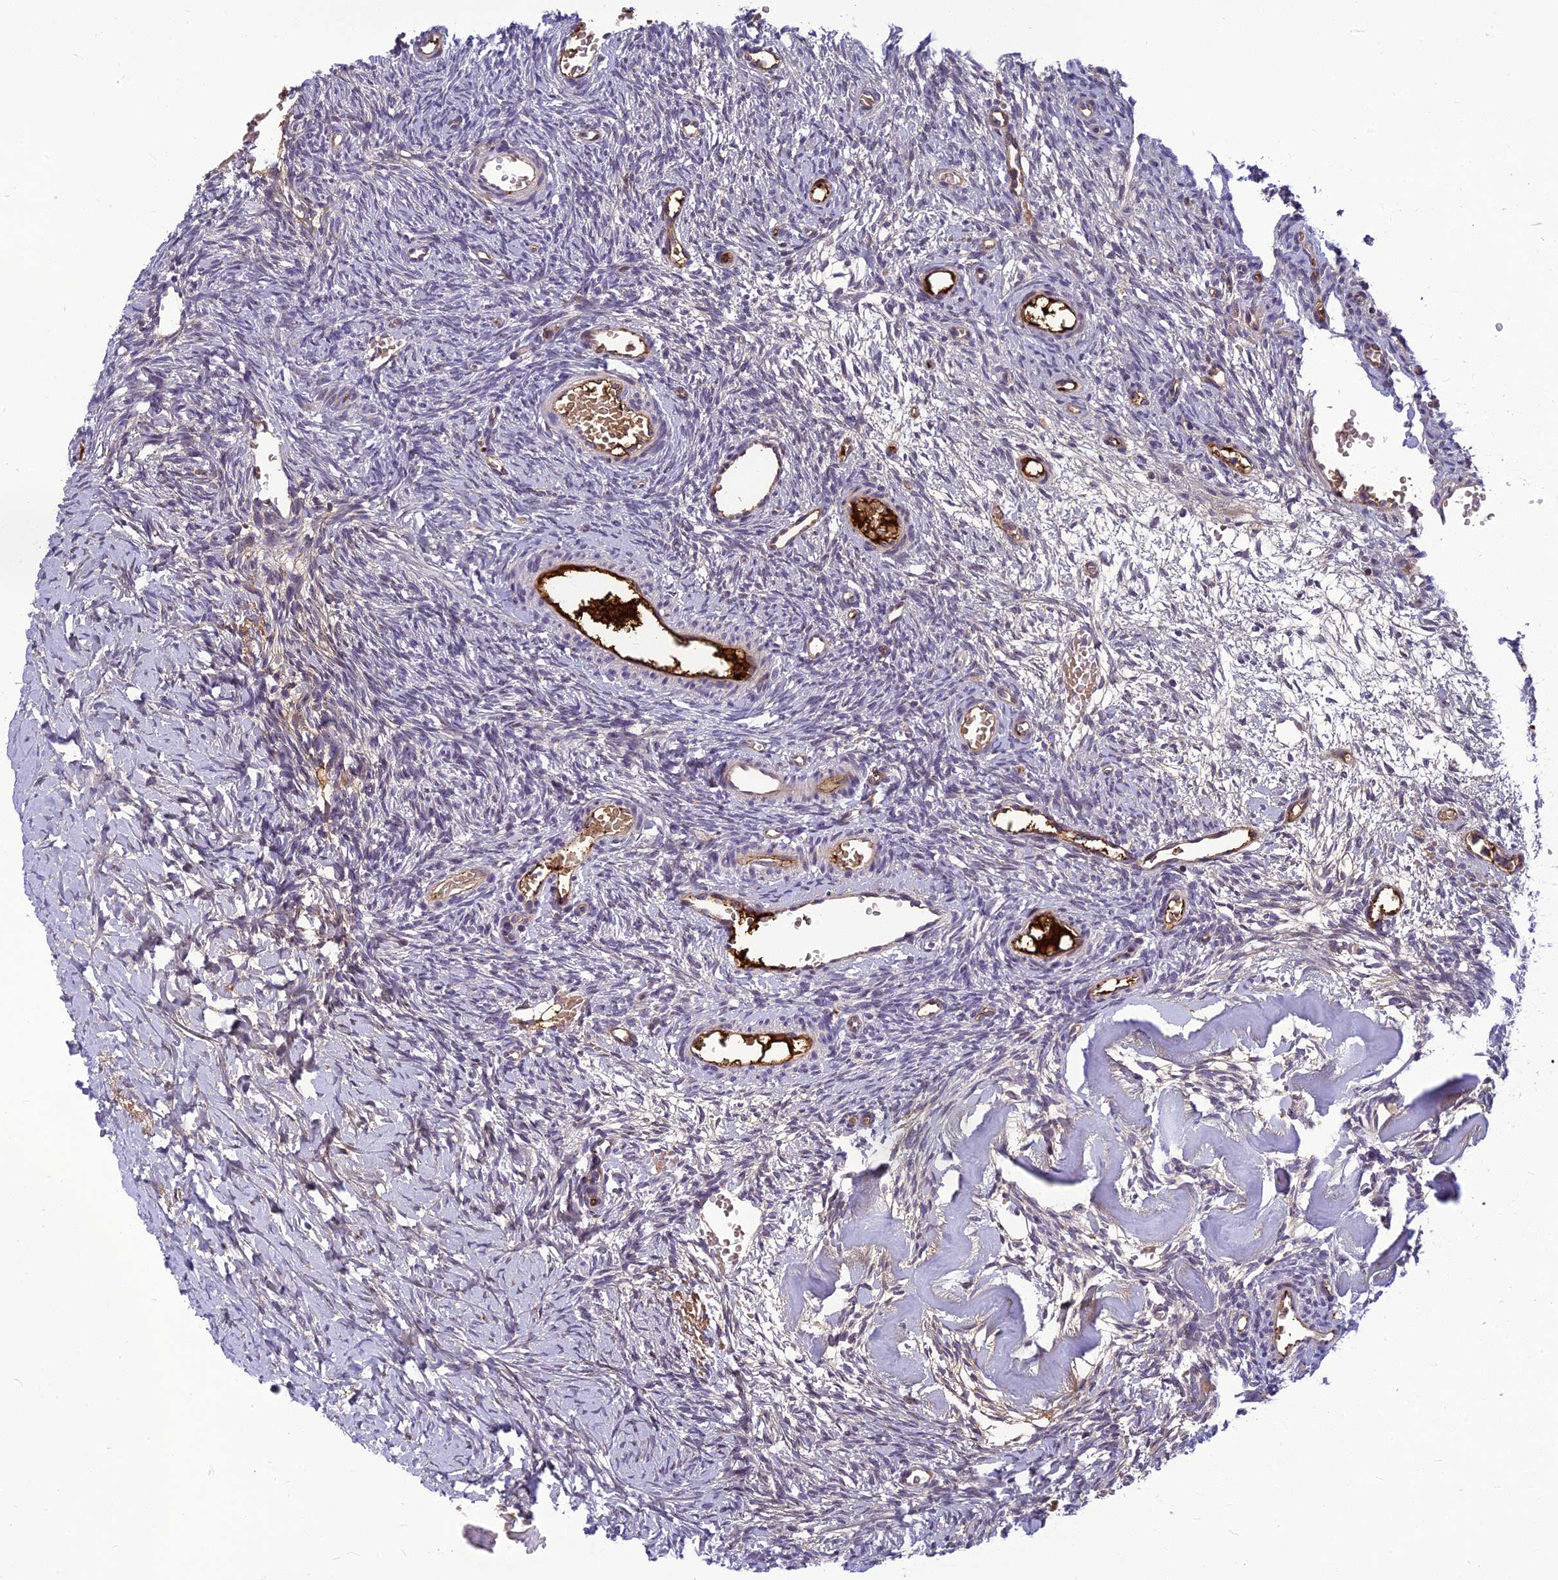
{"staining": {"intensity": "negative", "quantity": "none", "location": "none"}, "tissue": "ovary", "cell_type": "Ovarian stroma cells", "image_type": "normal", "snomed": [{"axis": "morphology", "description": "Normal tissue, NOS"}, {"axis": "topography", "description": "Ovary"}], "caption": "This is an immunohistochemistry micrograph of normal ovary. There is no staining in ovarian stroma cells.", "gene": "CLEC11A", "patient": {"sex": "female", "age": 39}}